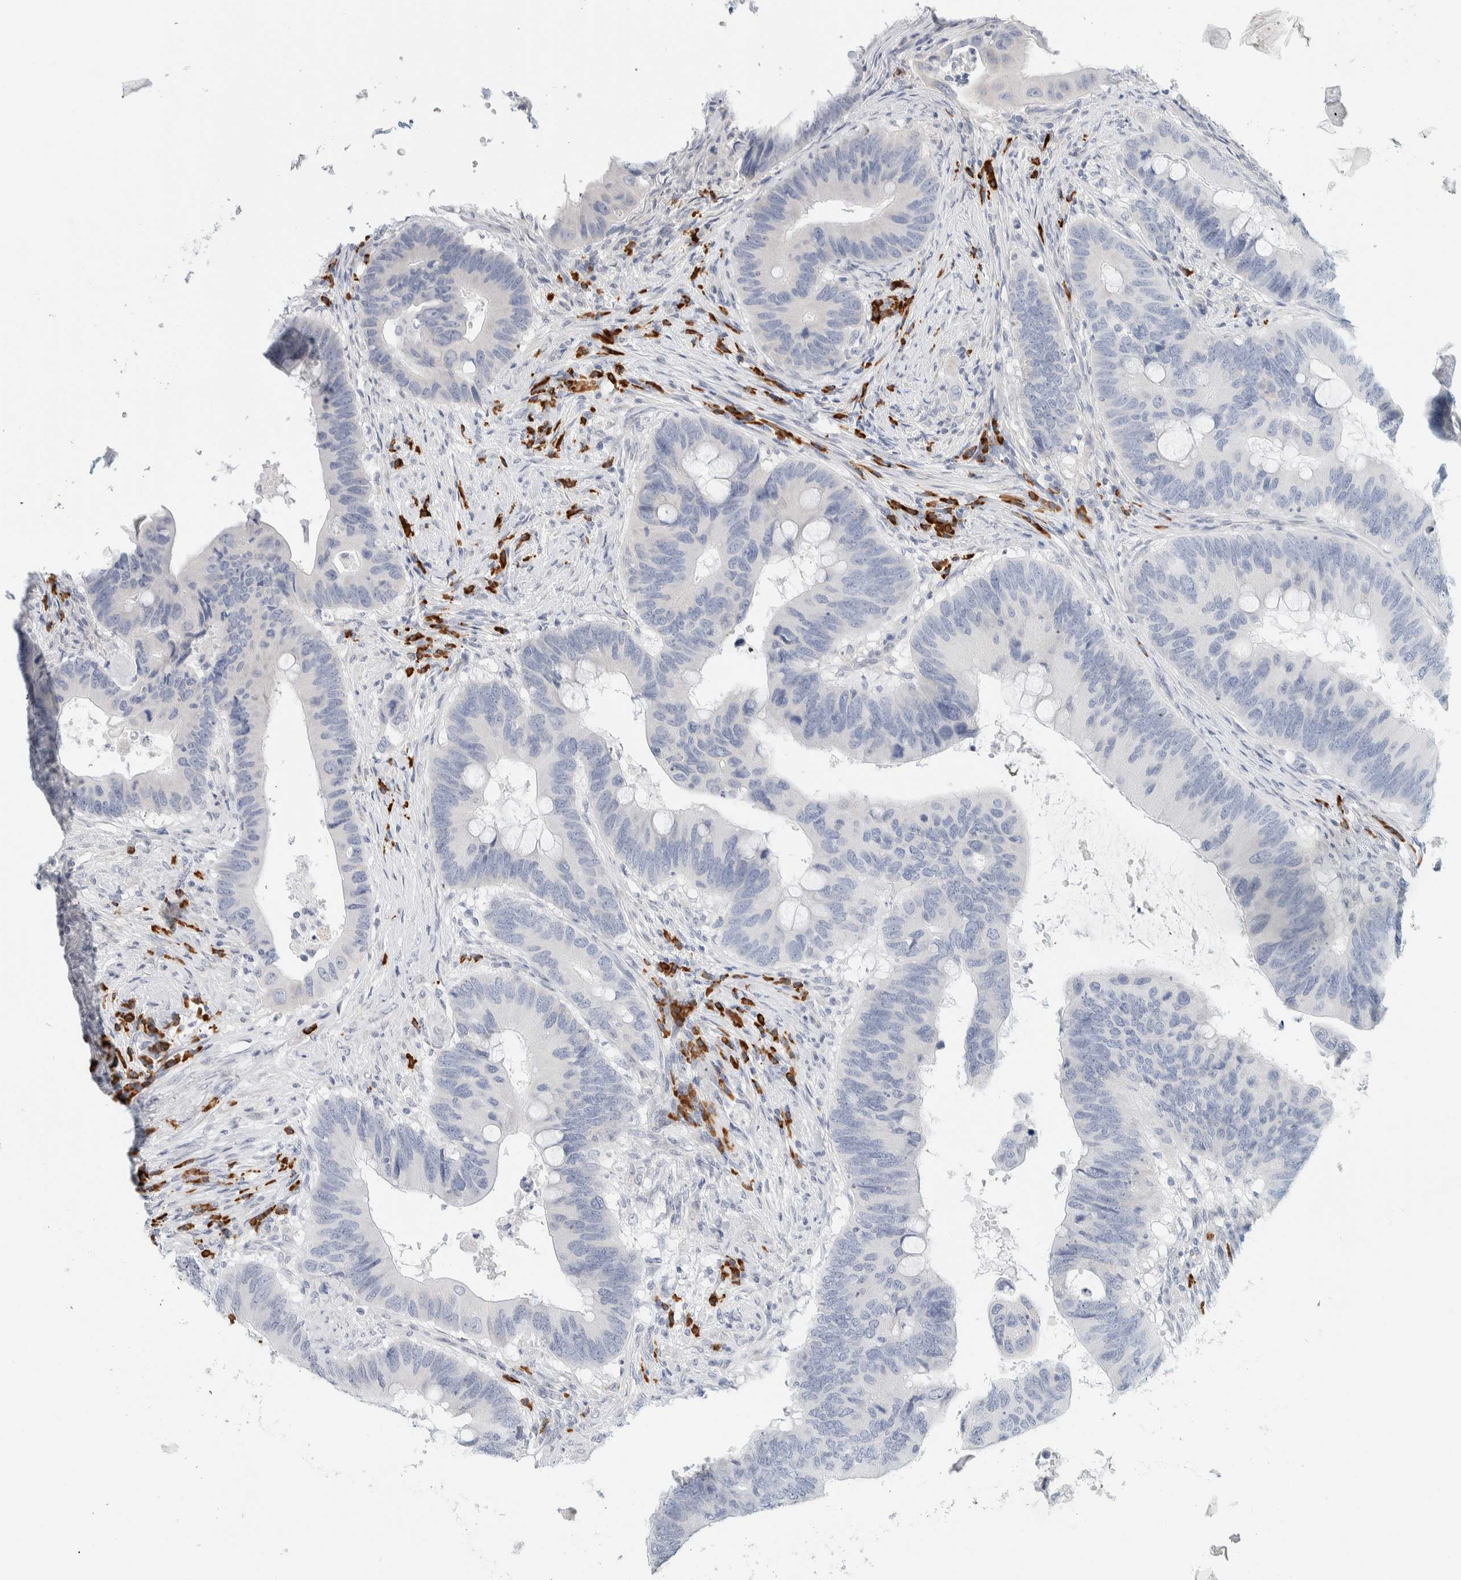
{"staining": {"intensity": "negative", "quantity": "none", "location": "none"}, "tissue": "colorectal cancer", "cell_type": "Tumor cells", "image_type": "cancer", "snomed": [{"axis": "morphology", "description": "Adenocarcinoma, NOS"}, {"axis": "topography", "description": "Colon"}], "caption": "IHC of human adenocarcinoma (colorectal) demonstrates no expression in tumor cells.", "gene": "ARHGAP27", "patient": {"sex": "male", "age": 71}}